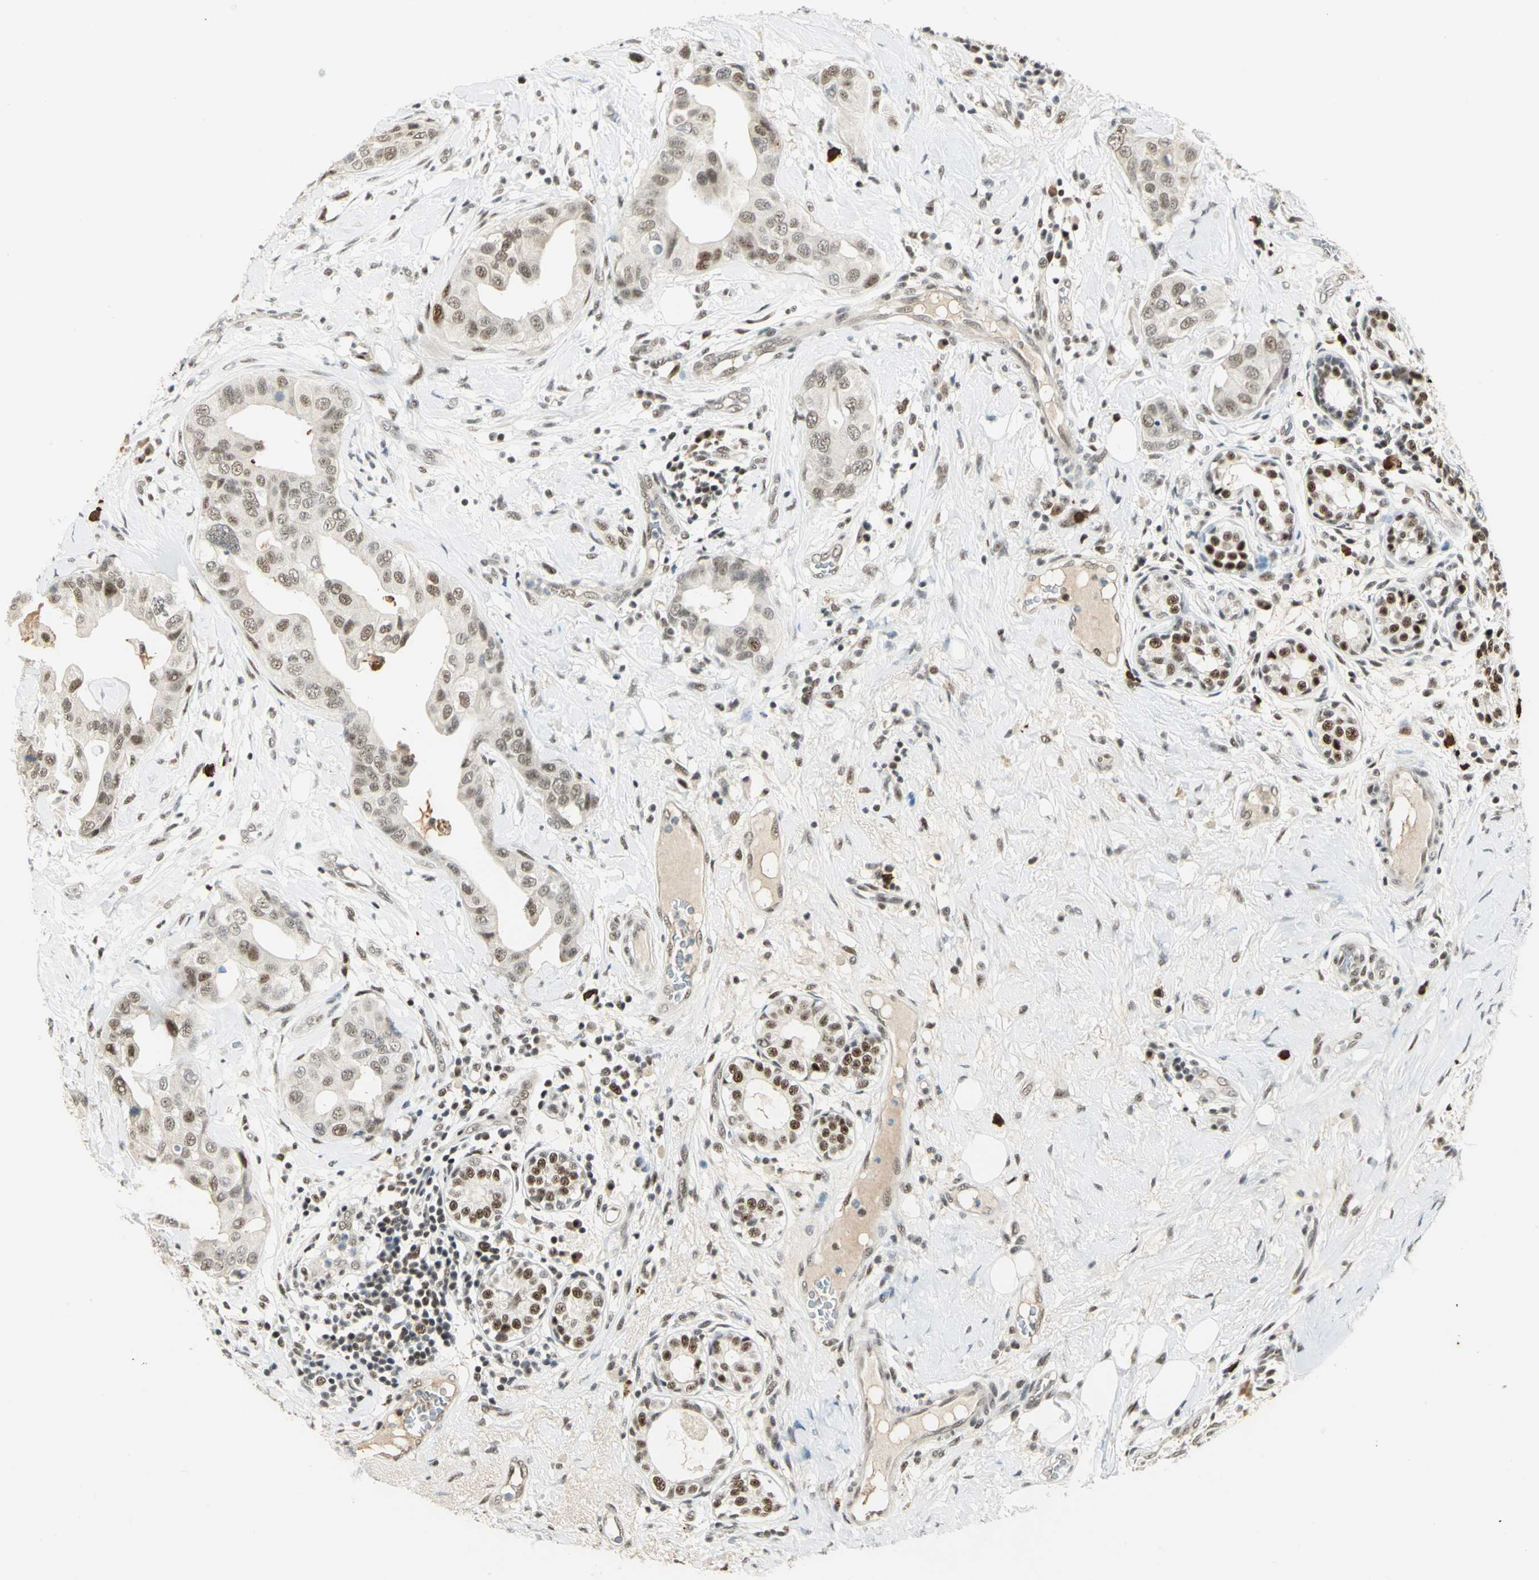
{"staining": {"intensity": "moderate", "quantity": ">75%", "location": "nuclear"}, "tissue": "breast cancer", "cell_type": "Tumor cells", "image_type": "cancer", "snomed": [{"axis": "morphology", "description": "Duct carcinoma"}, {"axis": "topography", "description": "Breast"}], "caption": "Immunohistochemical staining of invasive ductal carcinoma (breast) shows medium levels of moderate nuclear protein positivity in approximately >75% of tumor cells.", "gene": "CCNT1", "patient": {"sex": "female", "age": 40}}